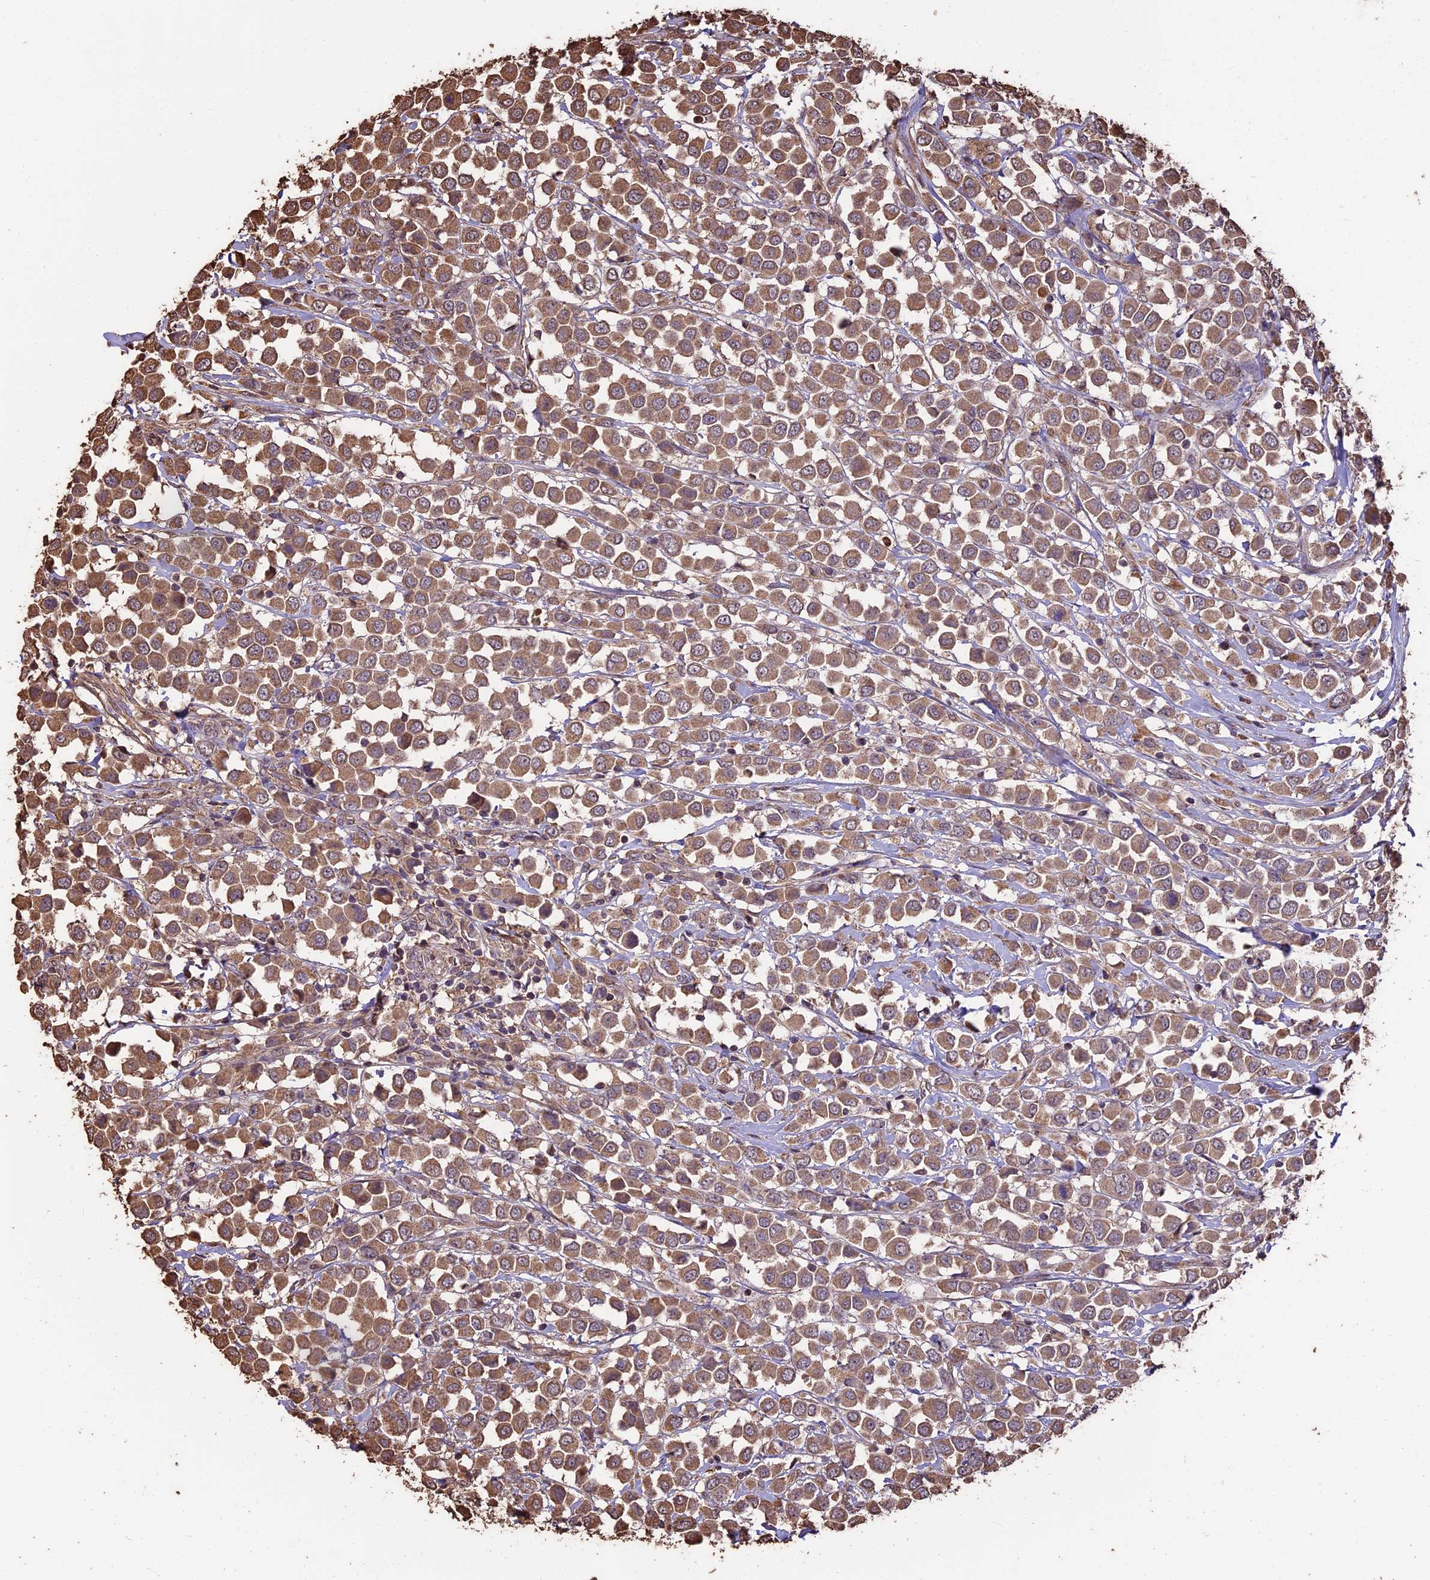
{"staining": {"intensity": "moderate", "quantity": ">75%", "location": "cytoplasmic/membranous"}, "tissue": "breast cancer", "cell_type": "Tumor cells", "image_type": "cancer", "snomed": [{"axis": "morphology", "description": "Duct carcinoma"}, {"axis": "topography", "description": "Breast"}], "caption": "Approximately >75% of tumor cells in breast cancer demonstrate moderate cytoplasmic/membranous protein staining as visualized by brown immunohistochemical staining.", "gene": "PGPEP1L", "patient": {"sex": "female", "age": 61}}